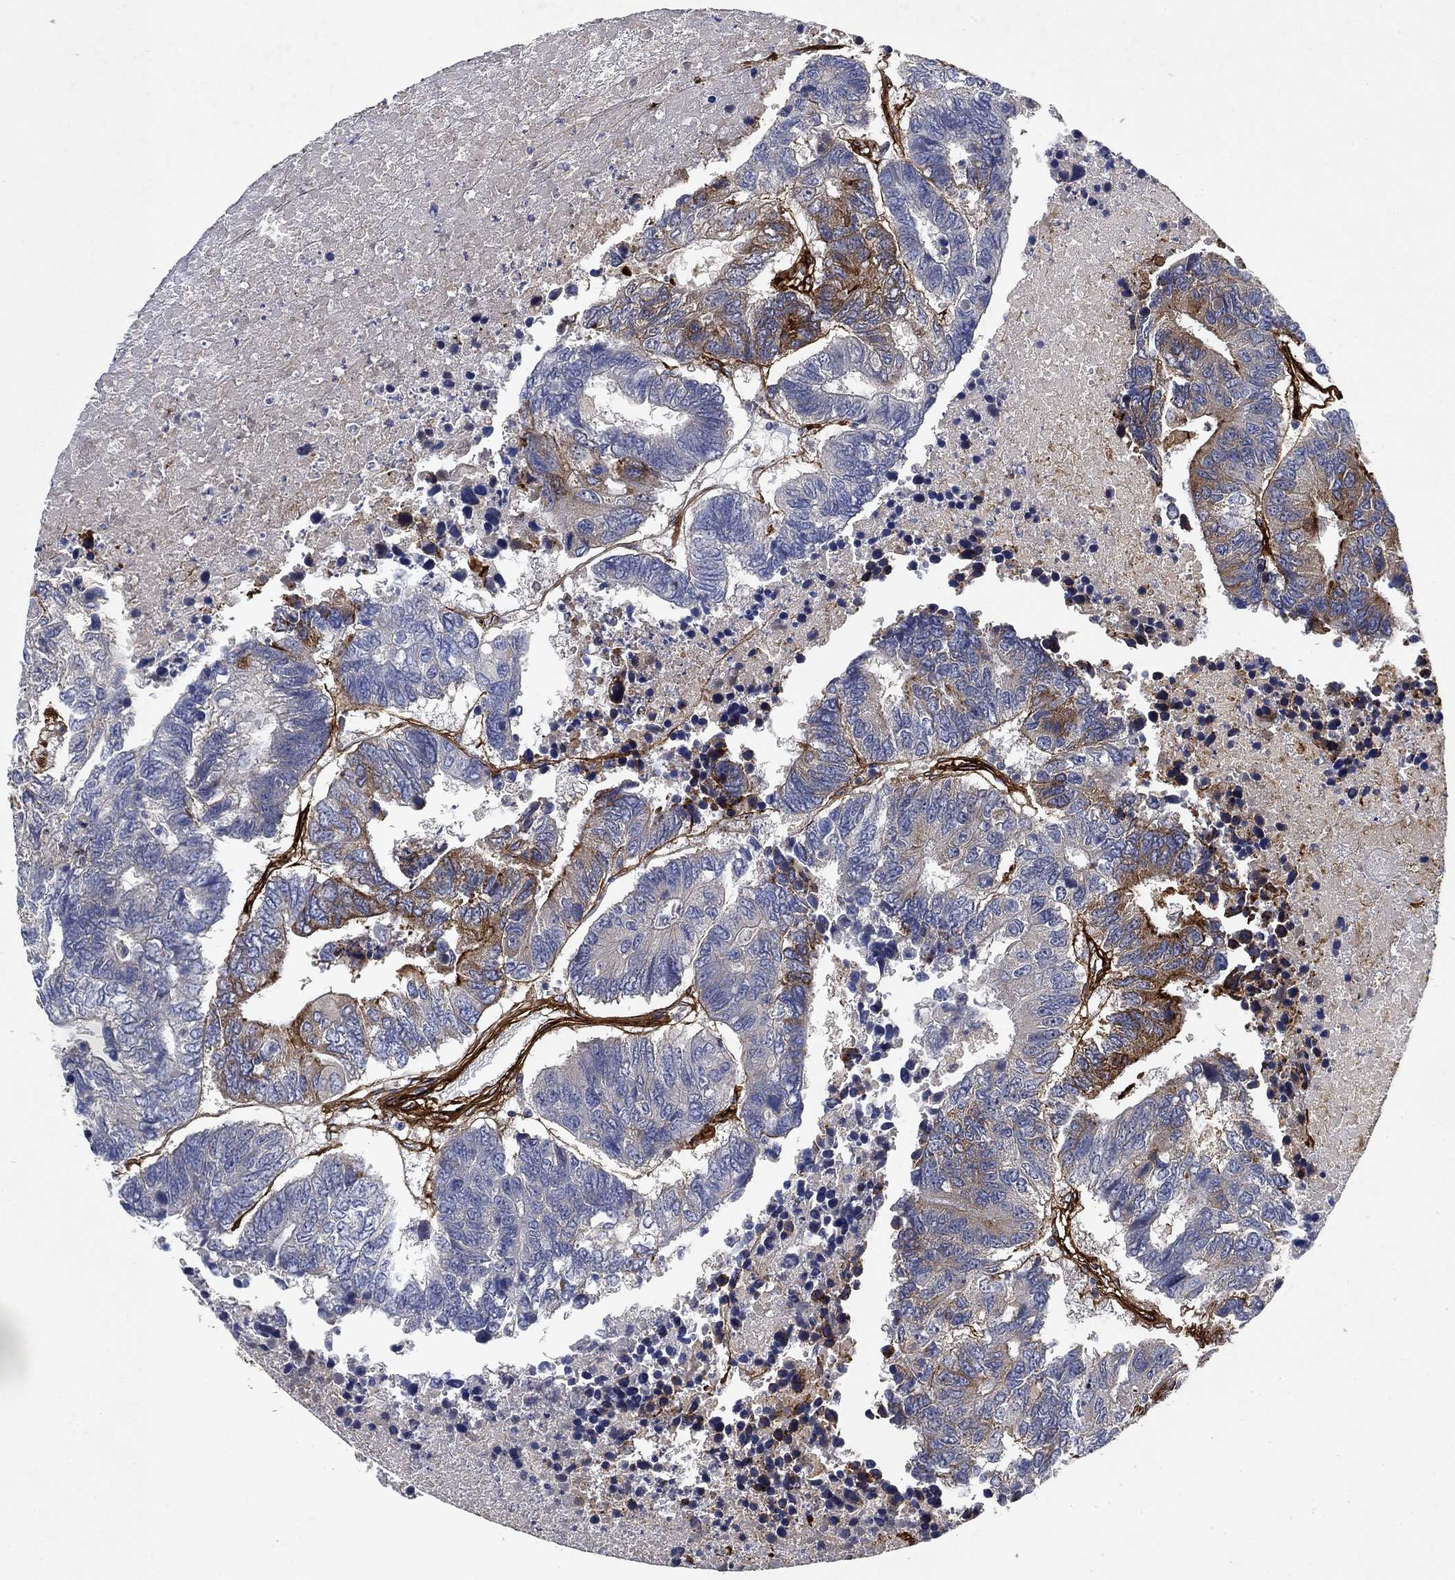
{"staining": {"intensity": "moderate", "quantity": "<25%", "location": "cytoplasmic/membranous"}, "tissue": "colorectal cancer", "cell_type": "Tumor cells", "image_type": "cancer", "snomed": [{"axis": "morphology", "description": "Adenocarcinoma, NOS"}, {"axis": "topography", "description": "Colon"}], "caption": "The image reveals staining of colorectal adenocarcinoma, revealing moderate cytoplasmic/membranous protein staining (brown color) within tumor cells.", "gene": "COL4A2", "patient": {"sex": "female", "age": 48}}